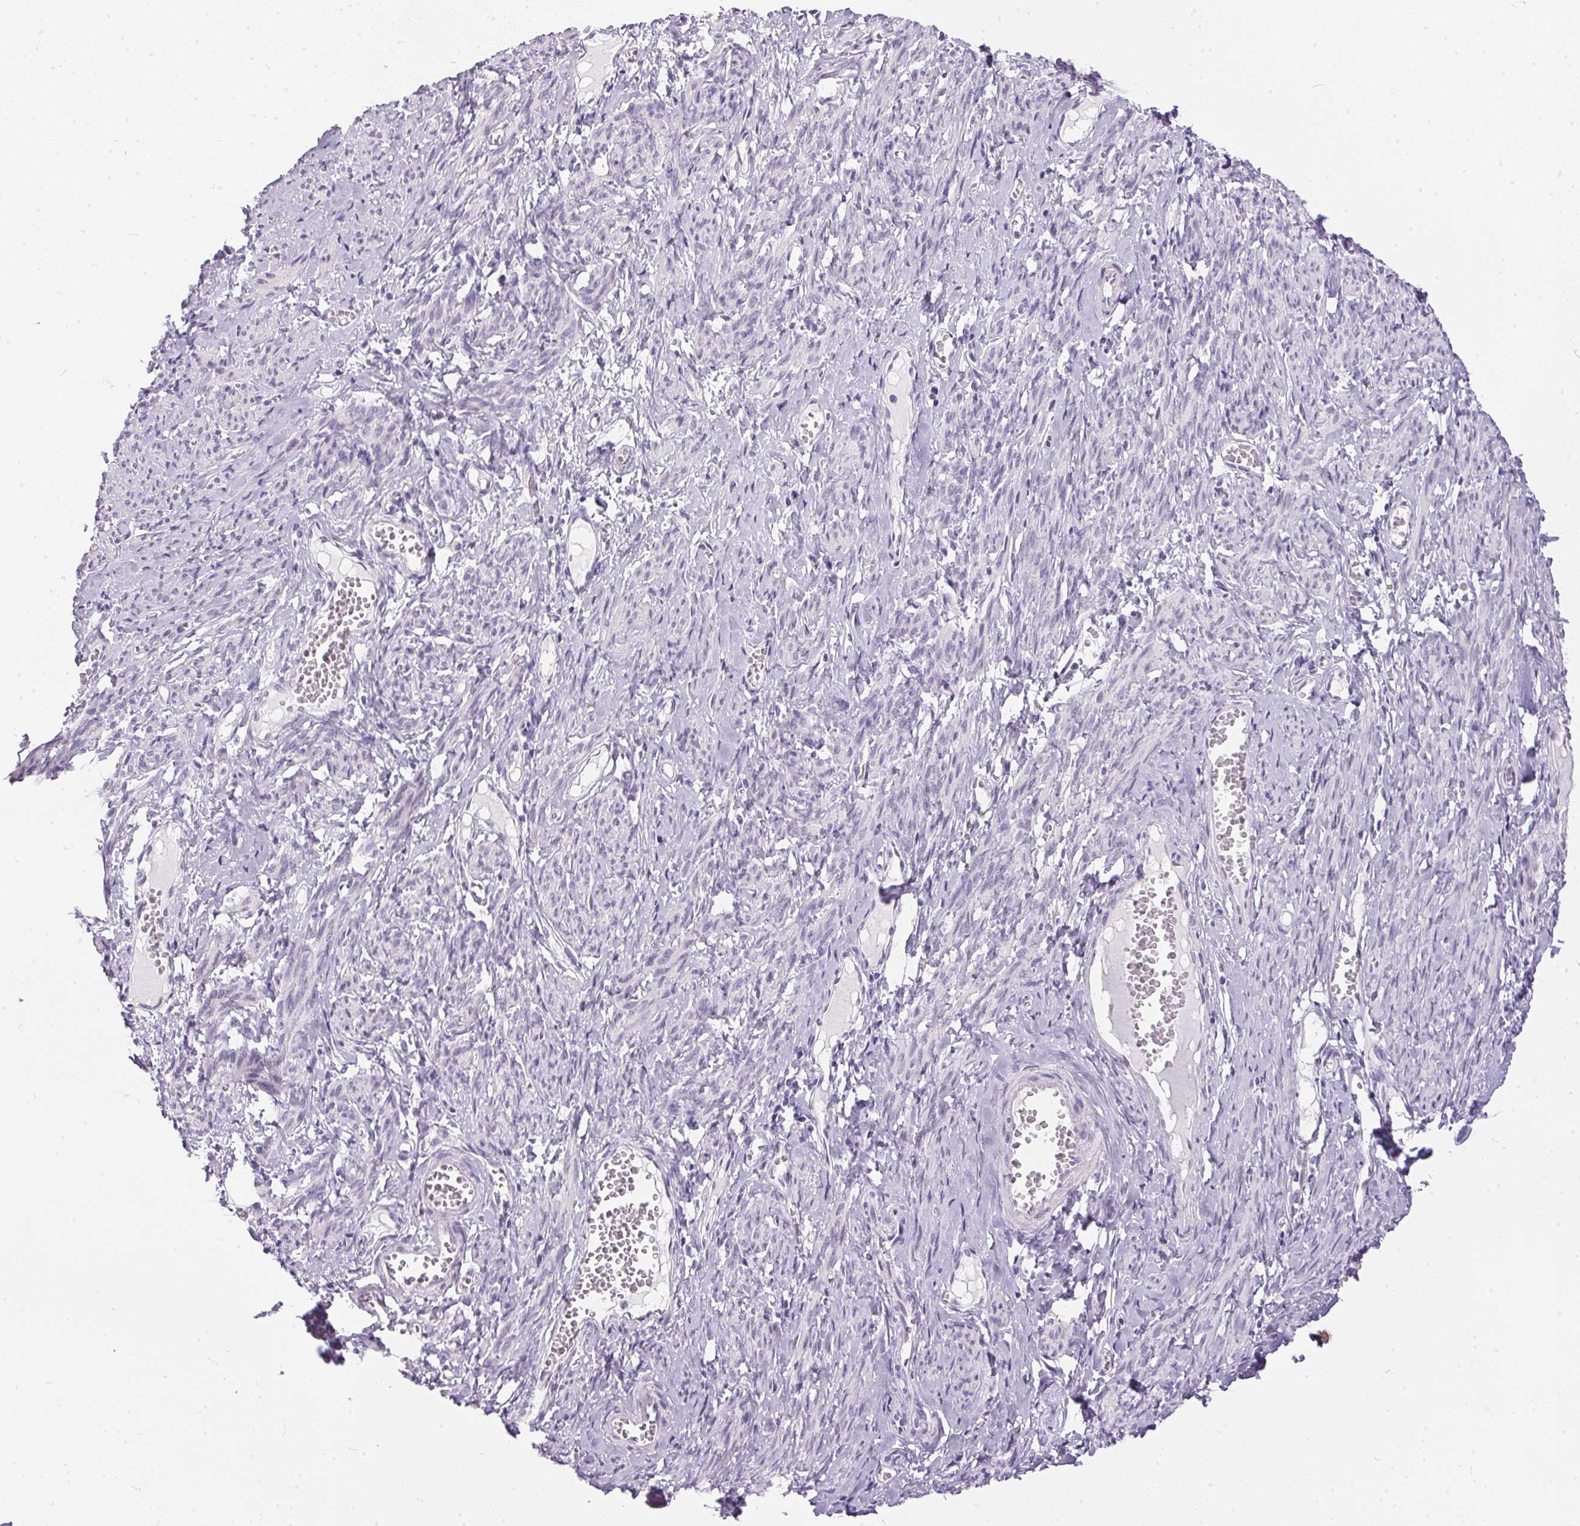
{"staining": {"intensity": "negative", "quantity": "none", "location": "none"}, "tissue": "smooth muscle", "cell_type": "Smooth muscle cells", "image_type": "normal", "snomed": [{"axis": "morphology", "description": "Normal tissue, NOS"}, {"axis": "topography", "description": "Smooth muscle"}], "caption": "Smooth muscle stained for a protein using immunohistochemistry (IHC) reveals no expression smooth muscle cells.", "gene": "GBP6", "patient": {"sex": "female", "age": 65}}